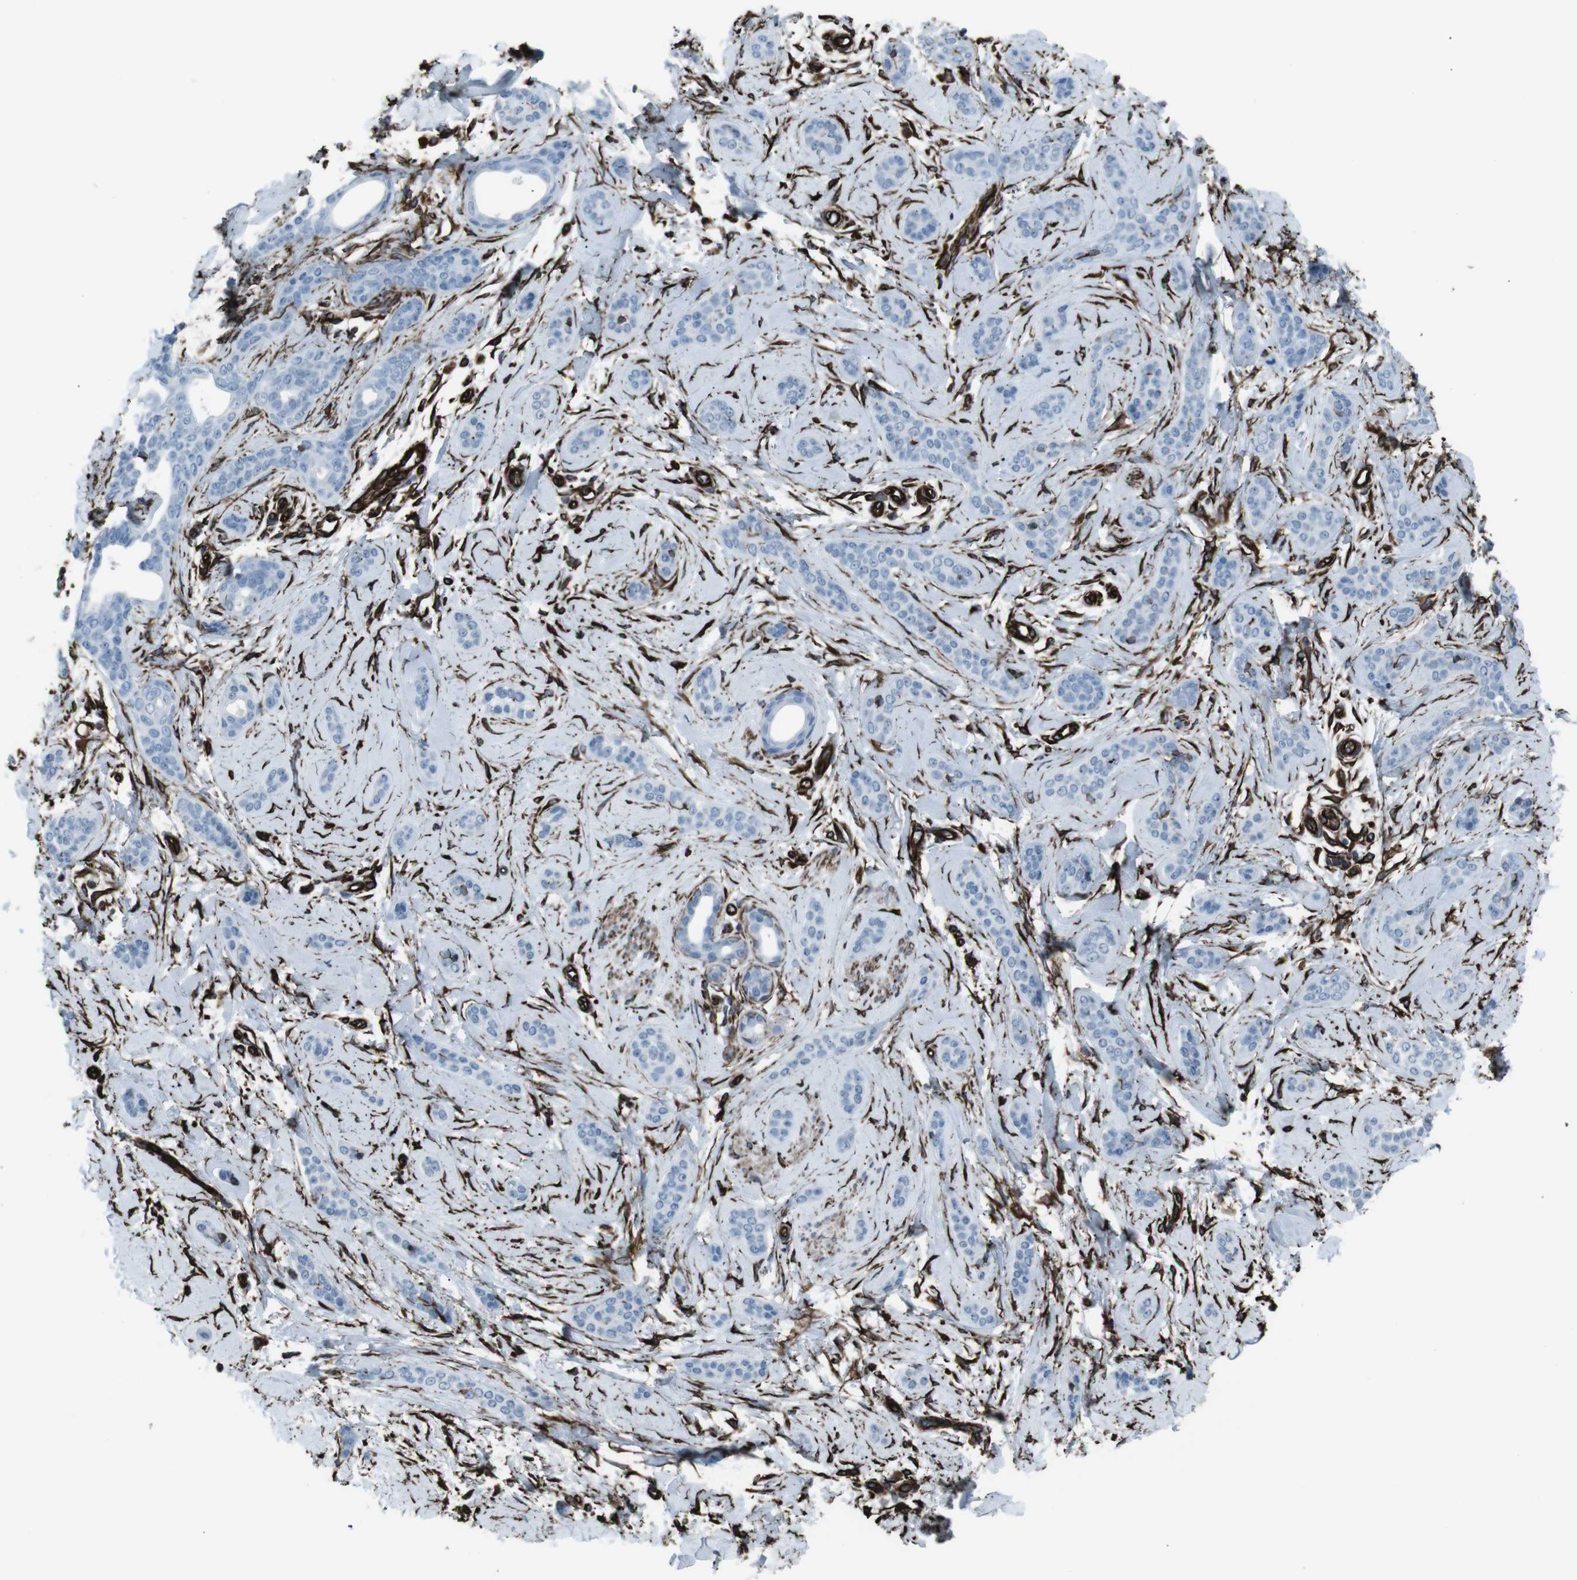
{"staining": {"intensity": "negative", "quantity": "none", "location": "none"}, "tissue": "skin cancer", "cell_type": "Tumor cells", "image_type": "cancer", "snomed": [{"axis": "morphology", "description": "Basal cell carcinoma"}, {"axis": "morphology", "description": "Adnexal tumor, benign"}, {"axis": "topography", "description": "Skin"}], "caption": "Immunohistochemistry (IHC) of human skin cancer demonstrates no expression in tumor cells.", "gene": "ZDHHC6", "patient": {"sex": "female", "age": 42}}